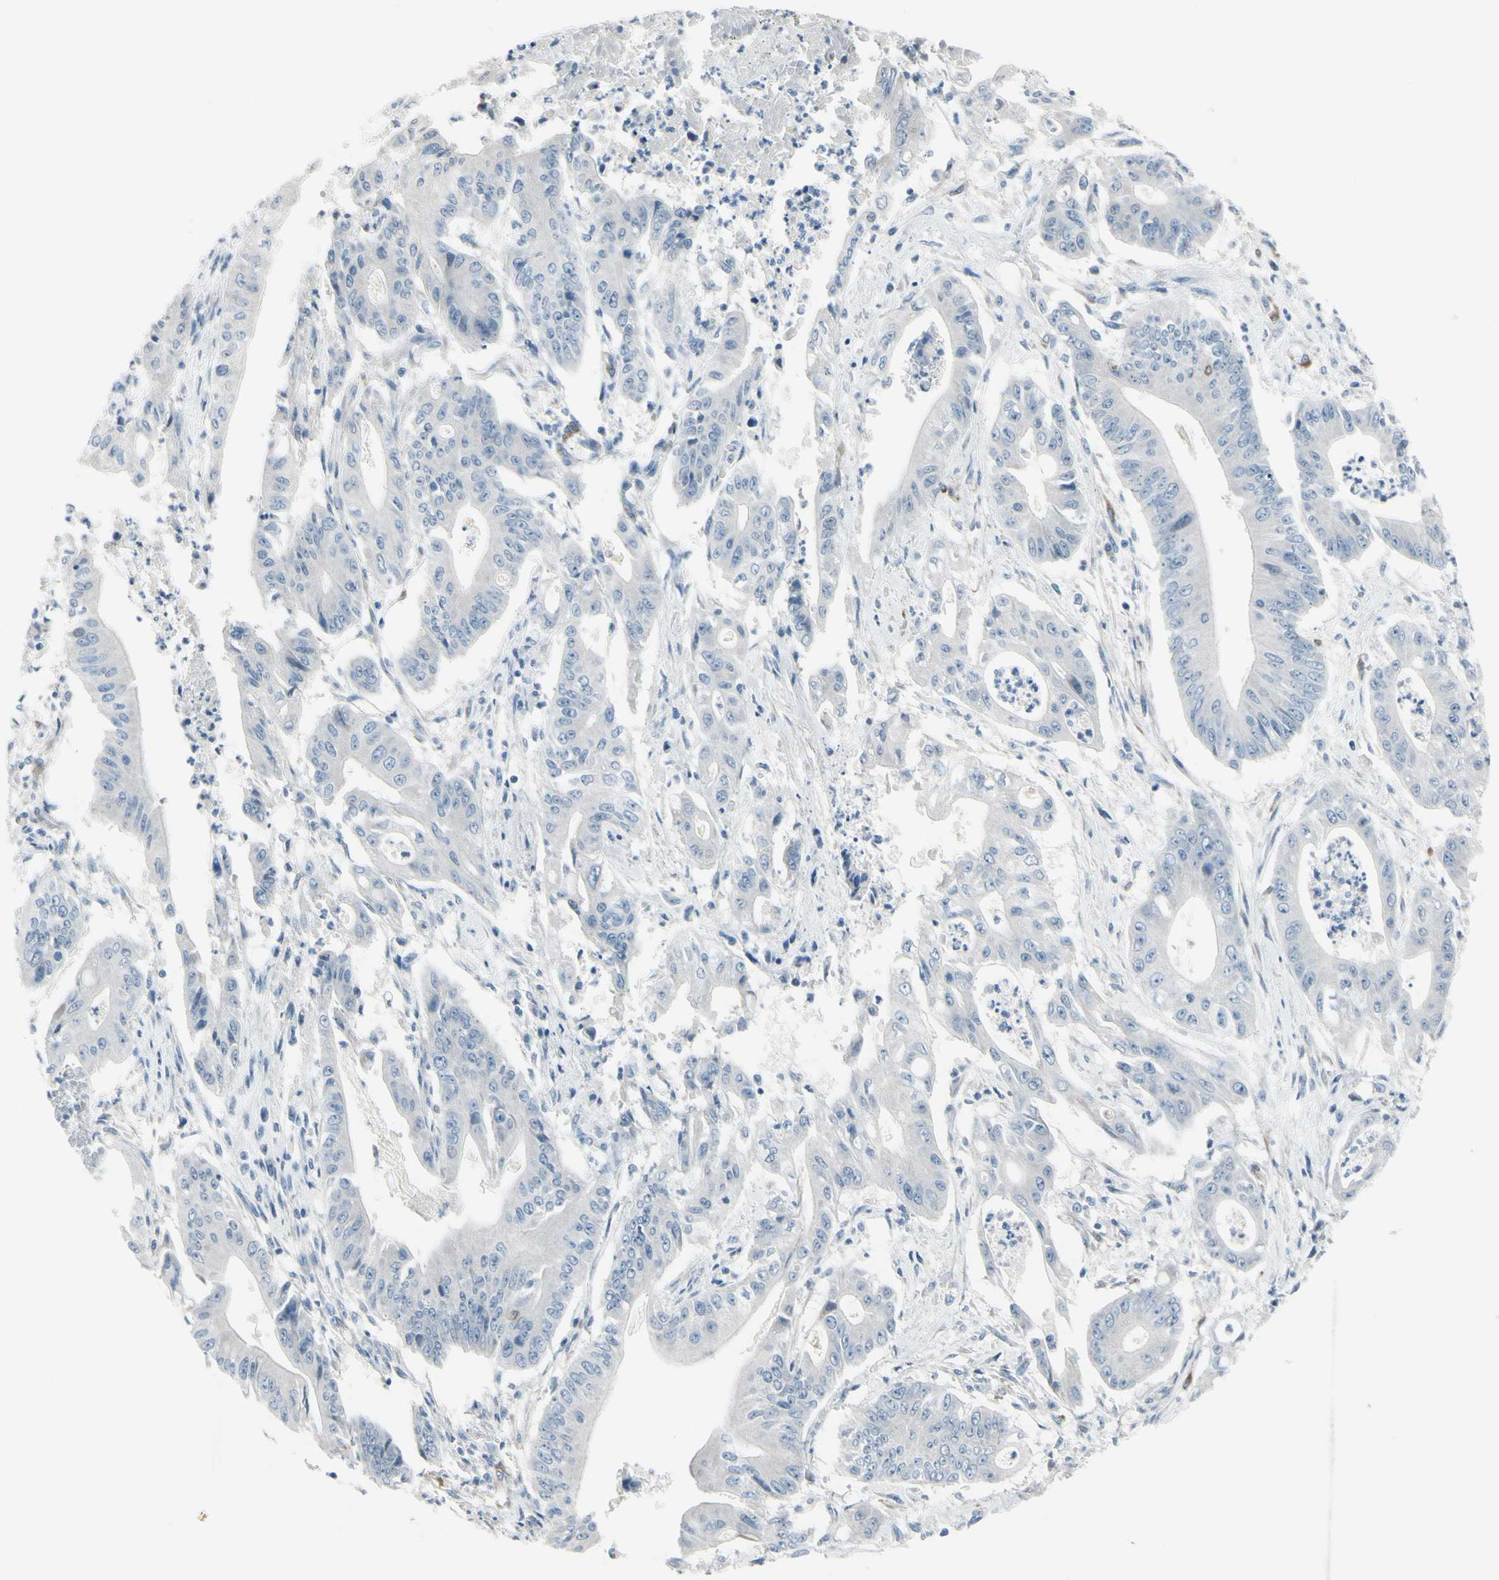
{"staining": {"intensity": "negative", "quantity": "none", "location": "none"}, "tissue": "pancreatic cancer", "cell_type": "Tumor cells", "image_type": "cancer", "snomed": [{"axis": "morphology", "description": "Normal tissue, NOS"}, {"axis": "topography", "description": "Lymph node"}], "caption": "Photomicrograph shows no significant protein positivity in tumor cells of pancreatic cancer.", "gene": "MAP2", "patient": {"sex": "male", "age": 62}}